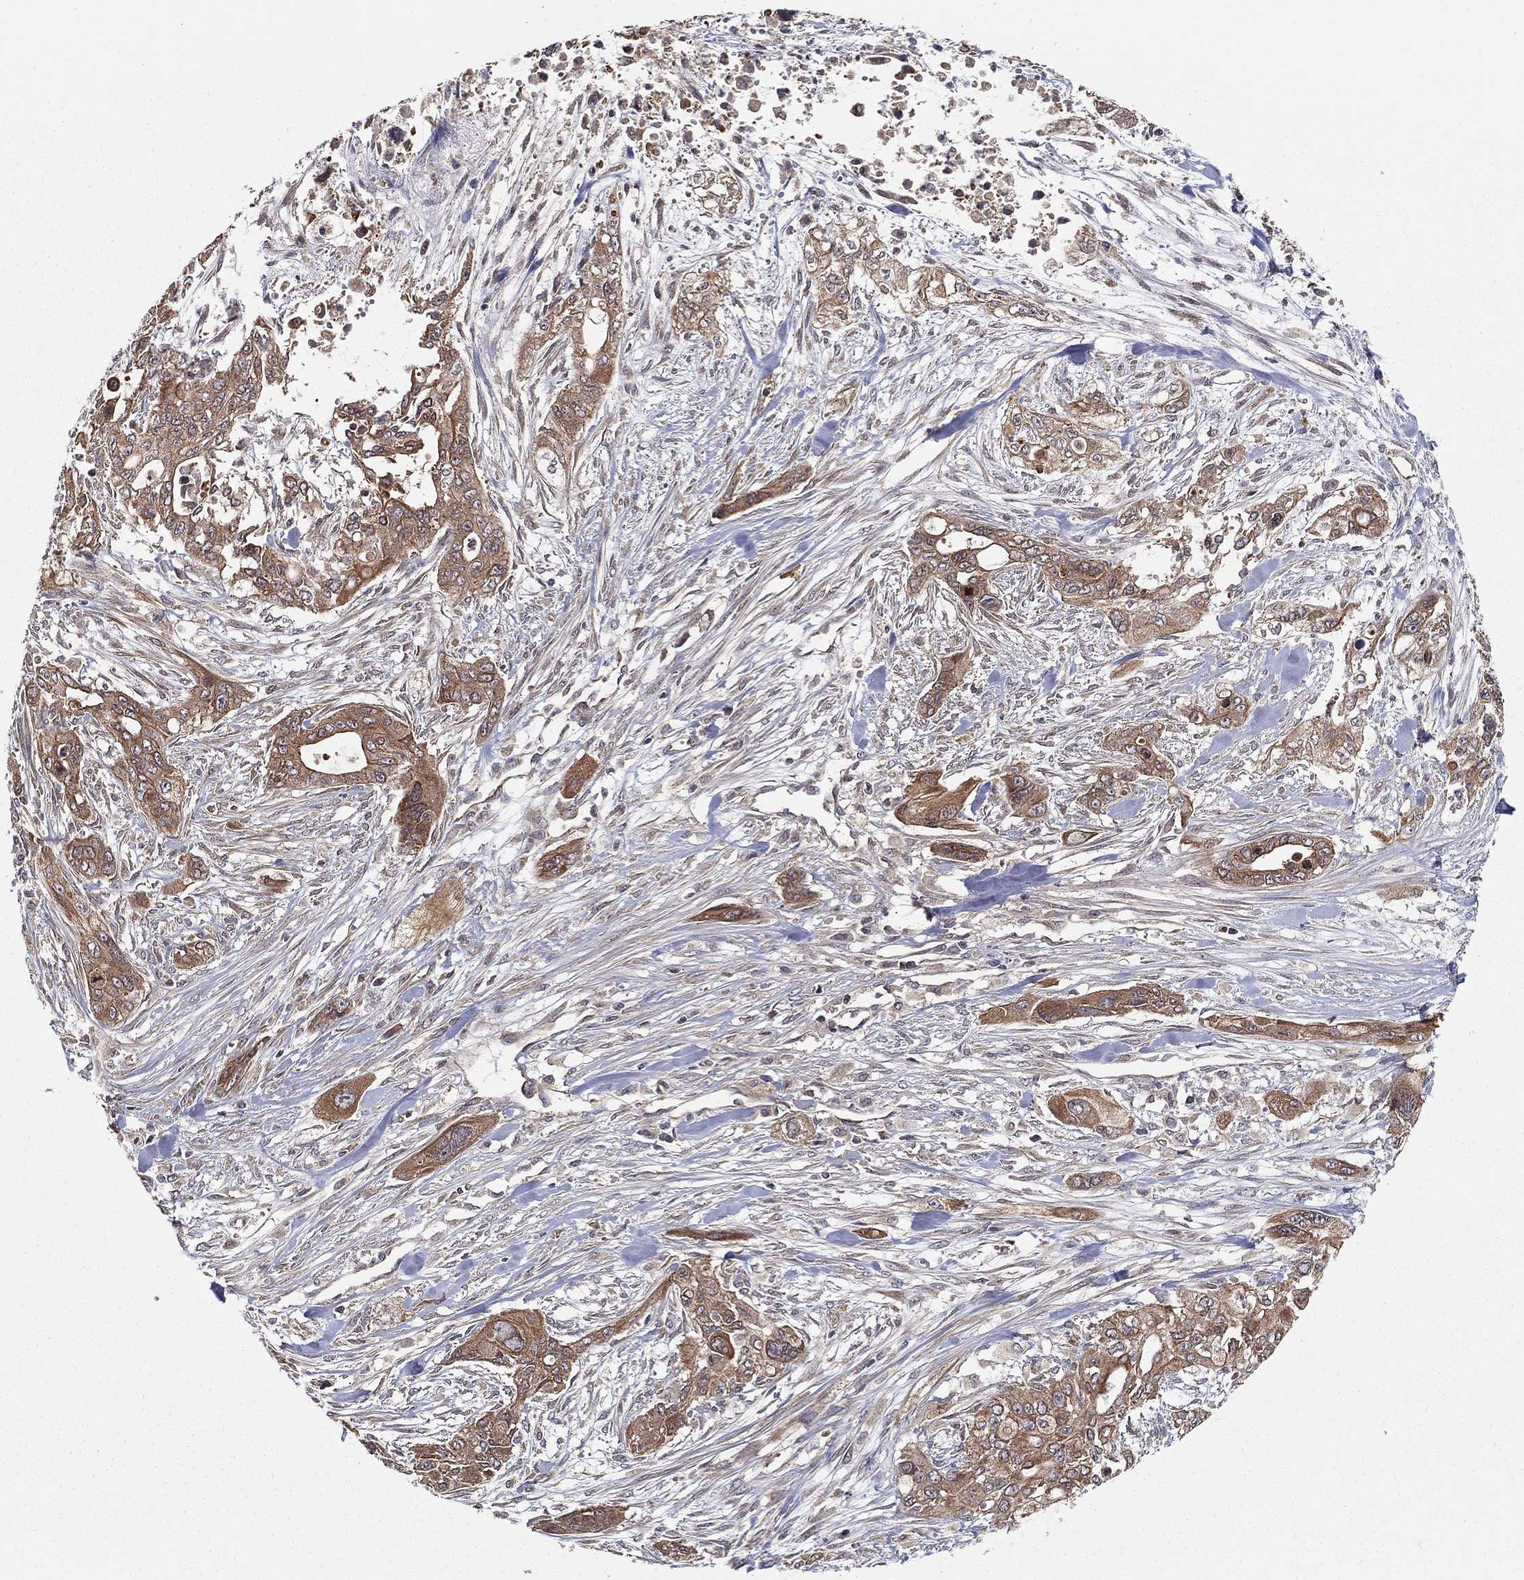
{"staining": {"intensity": "moderate", "quantity": ">75%", "location": "cytoplasmic/membranous"}, "tissue": "pancreatic cancer", "cell_type": "Tumor cells", "image_type": "cancer", "snomed": [{"axis": "morphology", "description": "Adenocarcinoma, NOS"}, {"axis": "topography", "description": "Pancreas"}], "caption": "IHC staining of pancreatic cancer, which reveals medium levels of moderate cytoplasmic/membranous expression in about >75% of tumor cells indicating moderate cytoplasmic/membranous protein staining. The staining was performed using DAB (brown) for protein detection and nuclei were counterstained in hematoxylin (blue).", "gene": "BMERB1", "patient": {"sex": "male", "age": 47}}